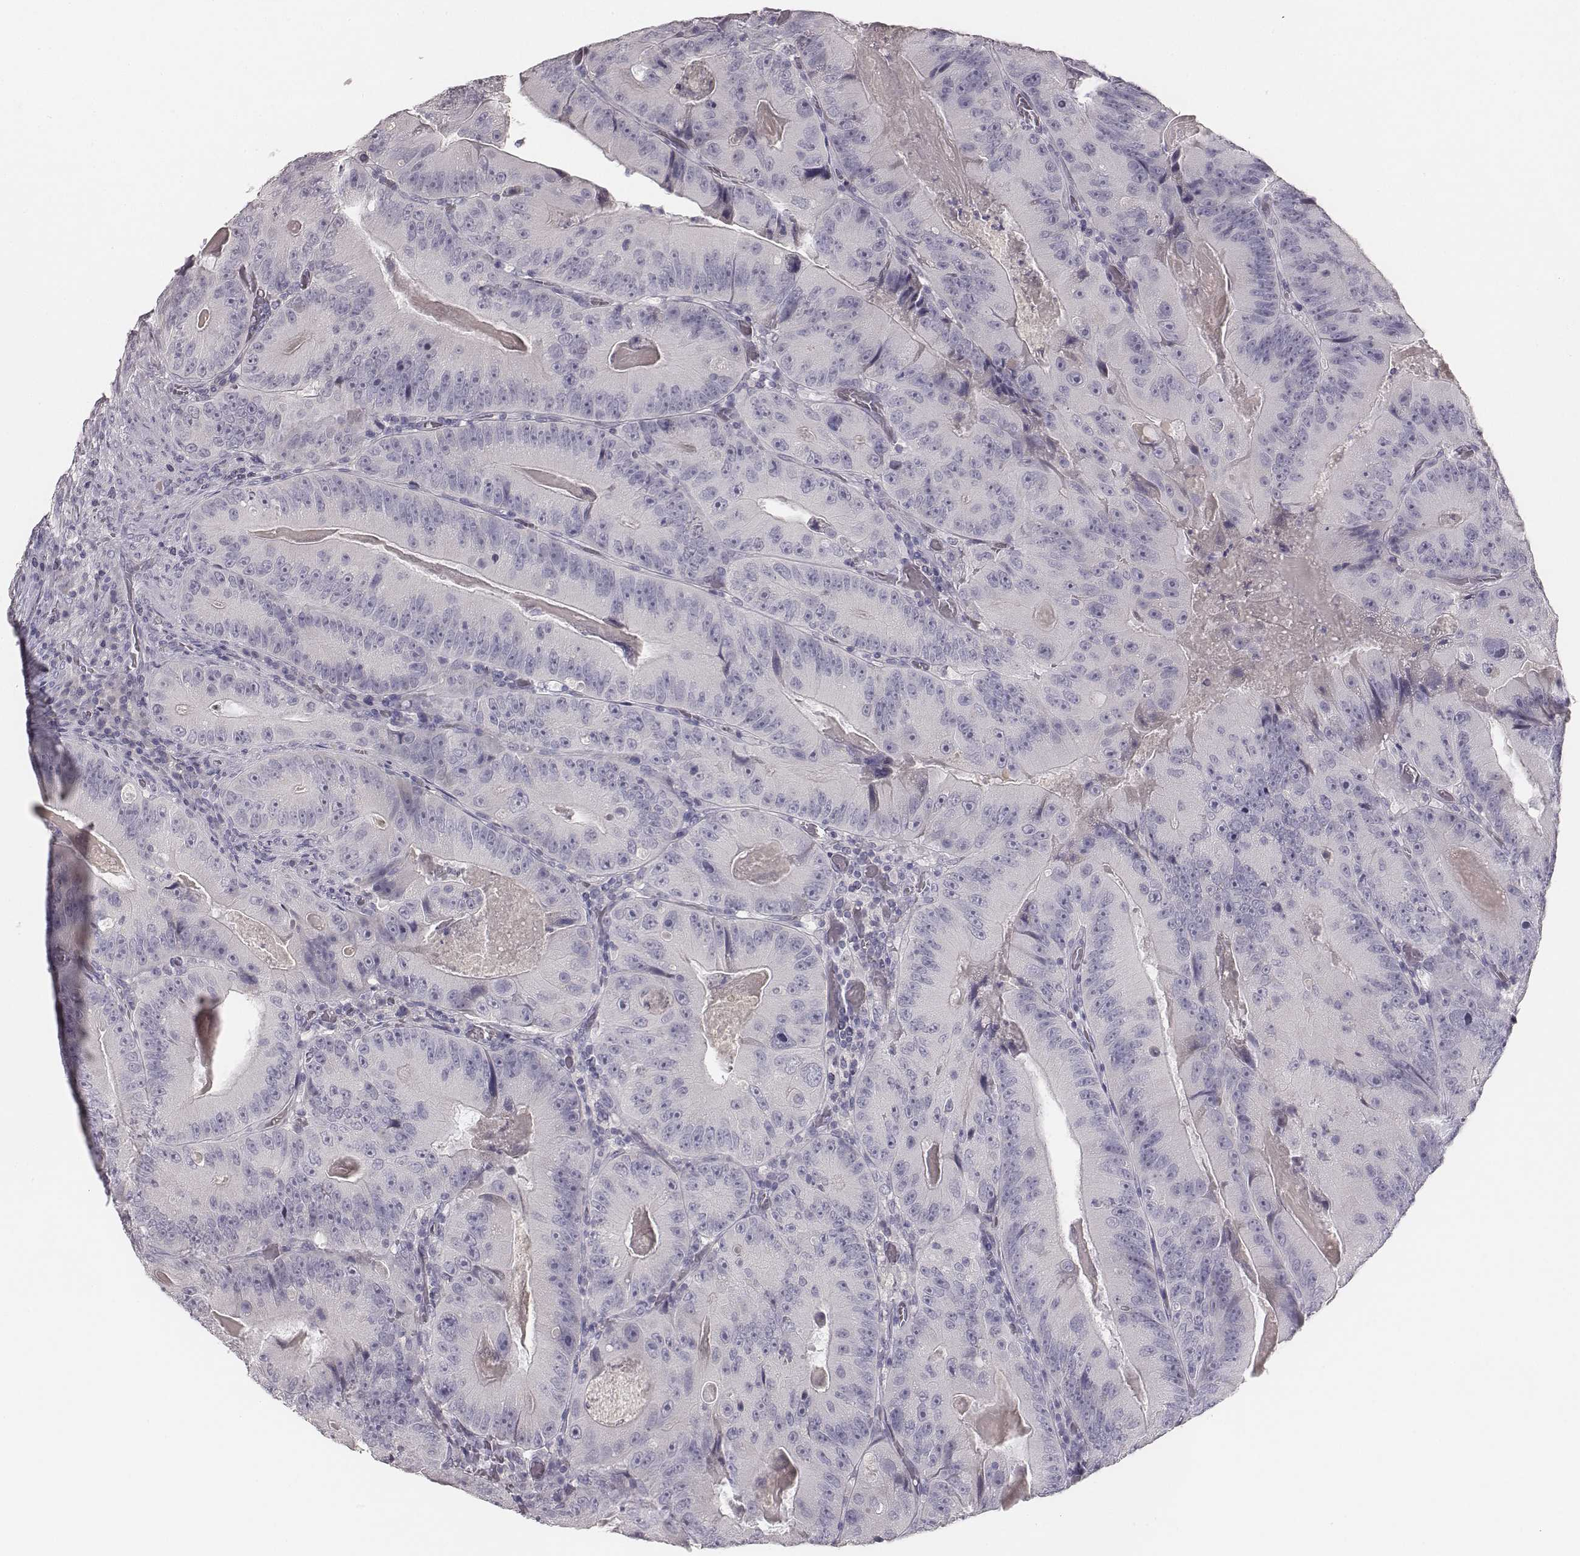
{"staining": {"intensity": "negative", "quantity": "none", "location": "none"}, "tissue": "colorectal cancer", "cell_type": "Tumor cells", "image_type": "cancer", "snomed": [{"axis": "morphology", "description": "Adenocarcinoma, NOS"}, {"axis": "topography", "description": "Colon"}], "caption": "An immunohistochemistry (IHC) histopathology image of colorectal cancer is shown. There is no staining in tumor cells of colorectal cancer.", "gene": "MYH6", "patient": {"sex": "female", "age": 86}}